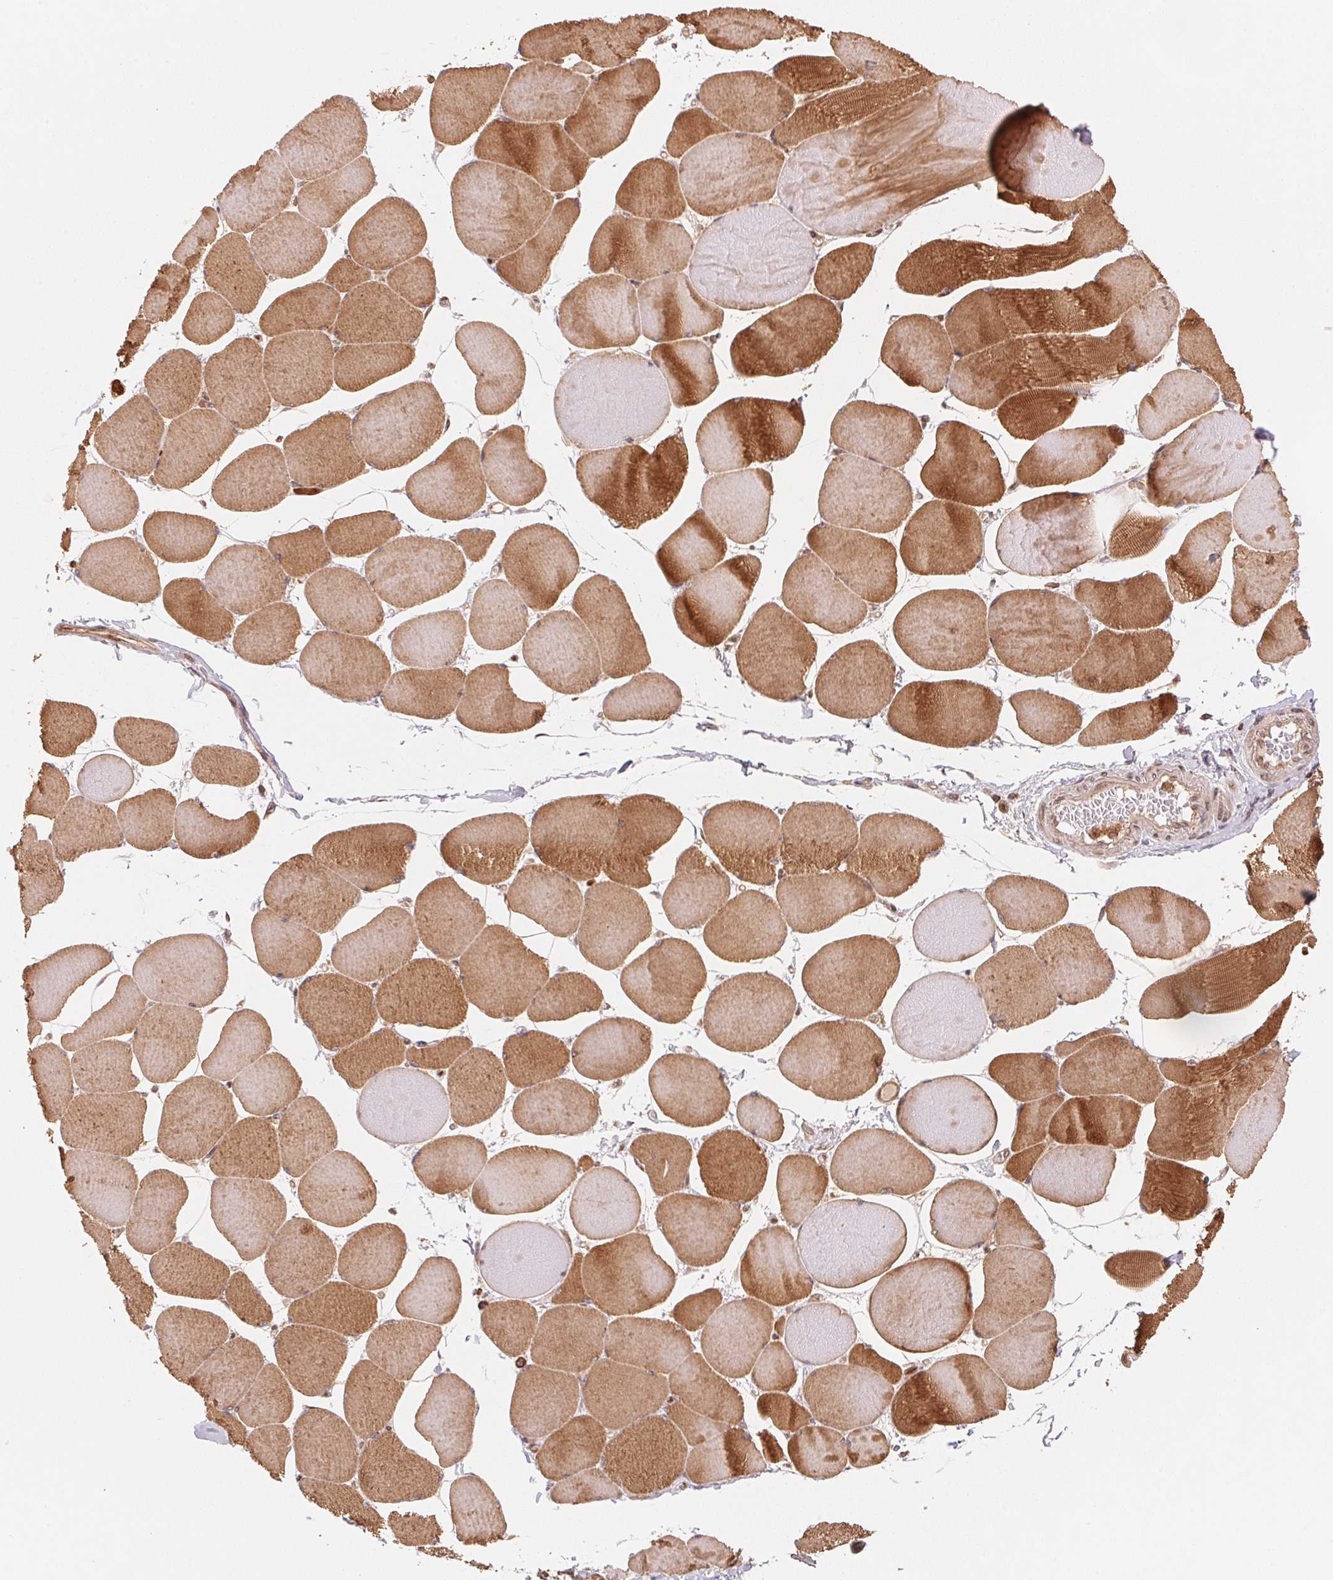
{"staining": {"intensity": "strong", "quantity": "25%-75%", "location": "cytoplasmic/membranous"}, "tissue": "skeletal muscle", "cell_type": "Myocytes", "image_type": "normal", "snomed": [{"axis": "morphology", "description": "Normal tissue, NOS"}, {"axis": "topography", "description": "Skeletal muscle"}], "caption": "Skeletal muscle was stained to show a protein in brown. There is high levels of strong cytoplasmic/membranous staining in about 25%-75% of myocytes. Using DAB (3,3'-diaminobenzidine) (brown) and hematoxylin (blue) stains, captured at high magnification using brightfield microscopy.", "gene": "CCDC102B", "patient": {"sex": "female", "age": 75}}